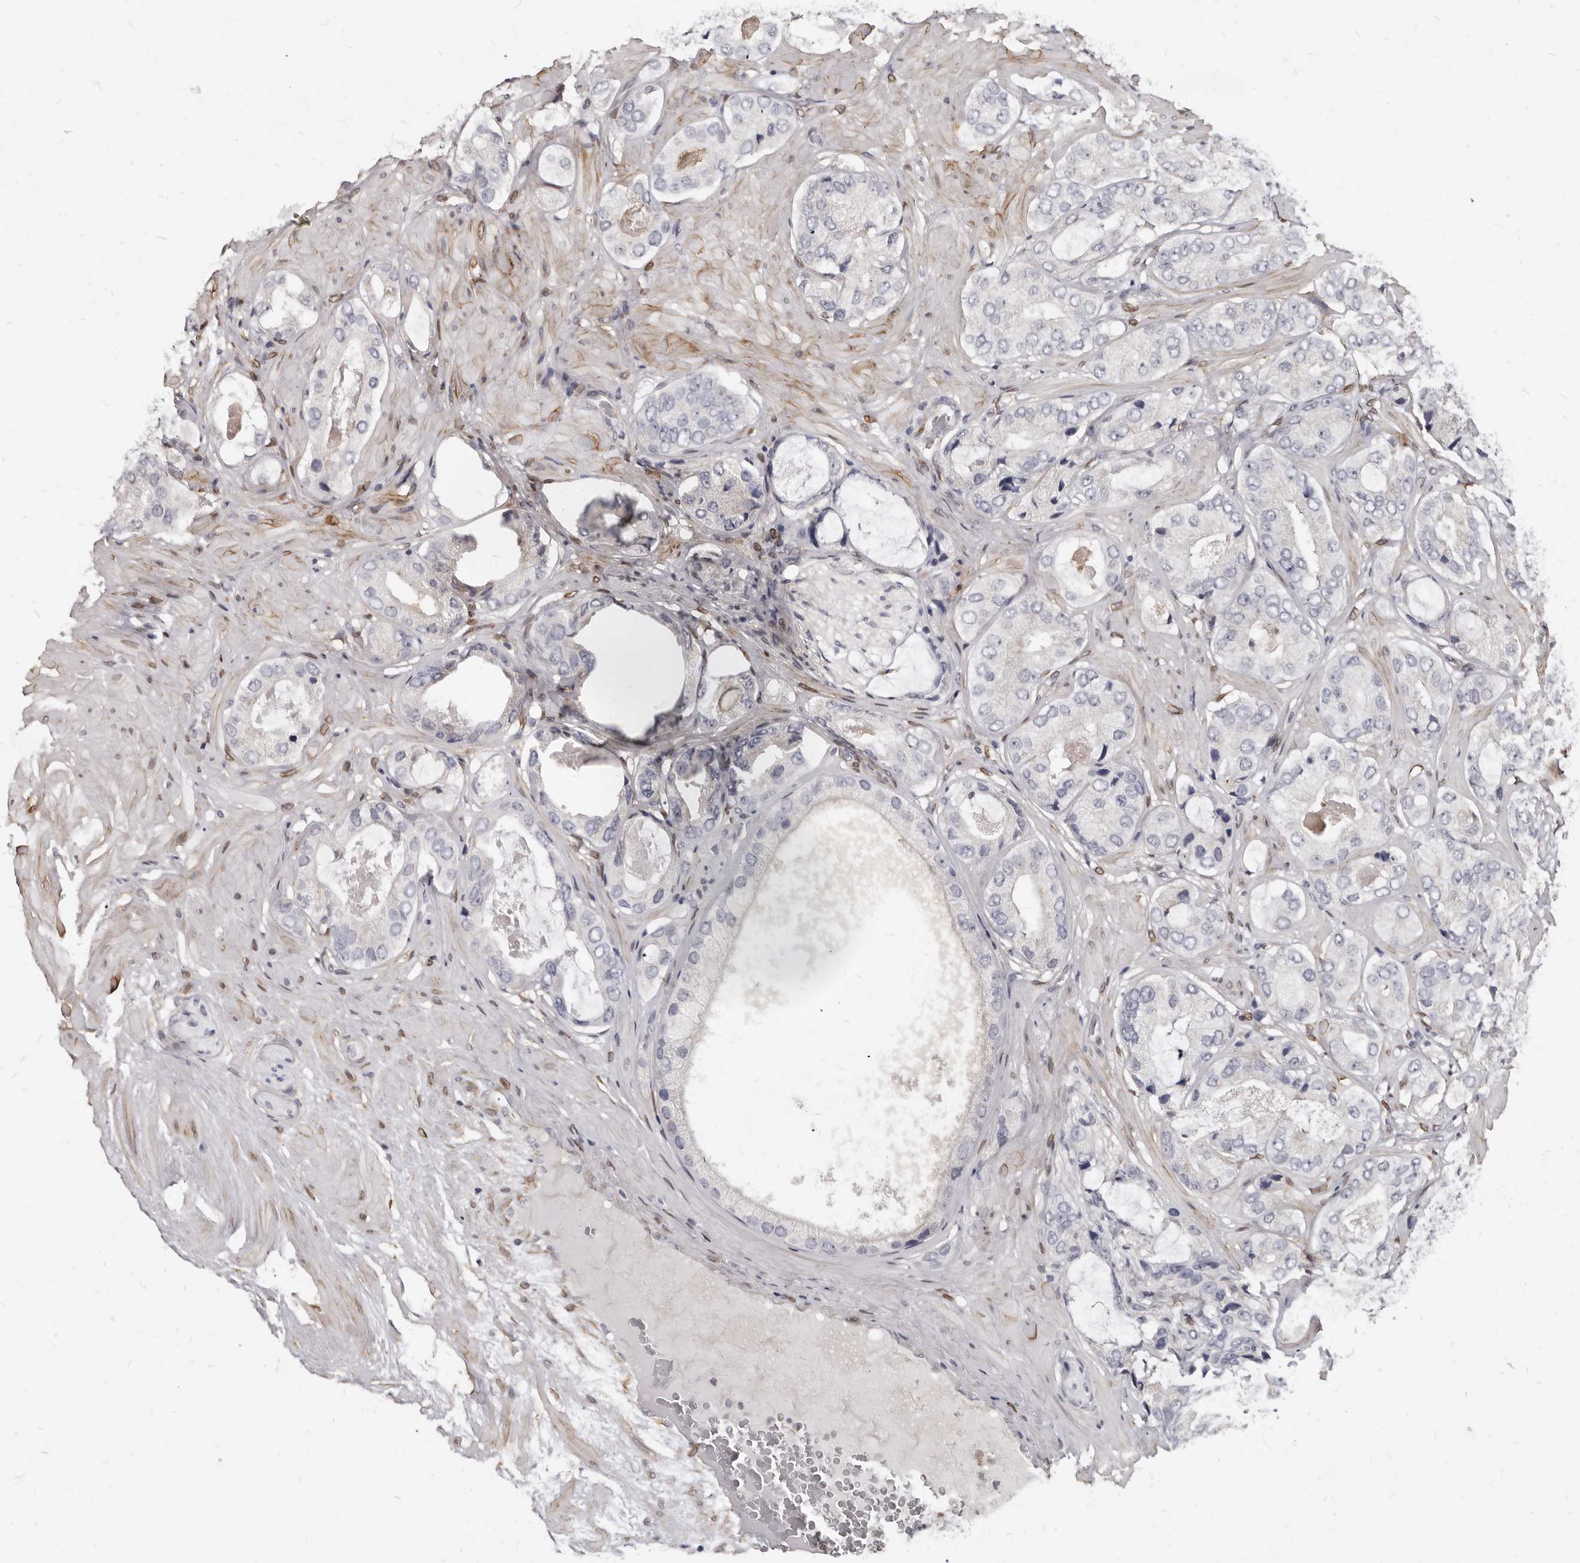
{"staining": {"intensity": "negative", "quantity": "none", "location": "none"}, "tissue": "prostate cancer", "cell_type": "Tumor cells", "image_type": "cancer", "snomed": [{"axis": "morphology", "description": "Adenocarcinoma, High grade"}, {"axis": "topography", "description": "Prostate"}], "caption": "High-grade adenocarcinoma (prostate) stained for a protein using immunohistochemistry reveals no staining tumor cells.", "gene": "MRGPRF", "patient": {"sex": "male", "age": 59}}